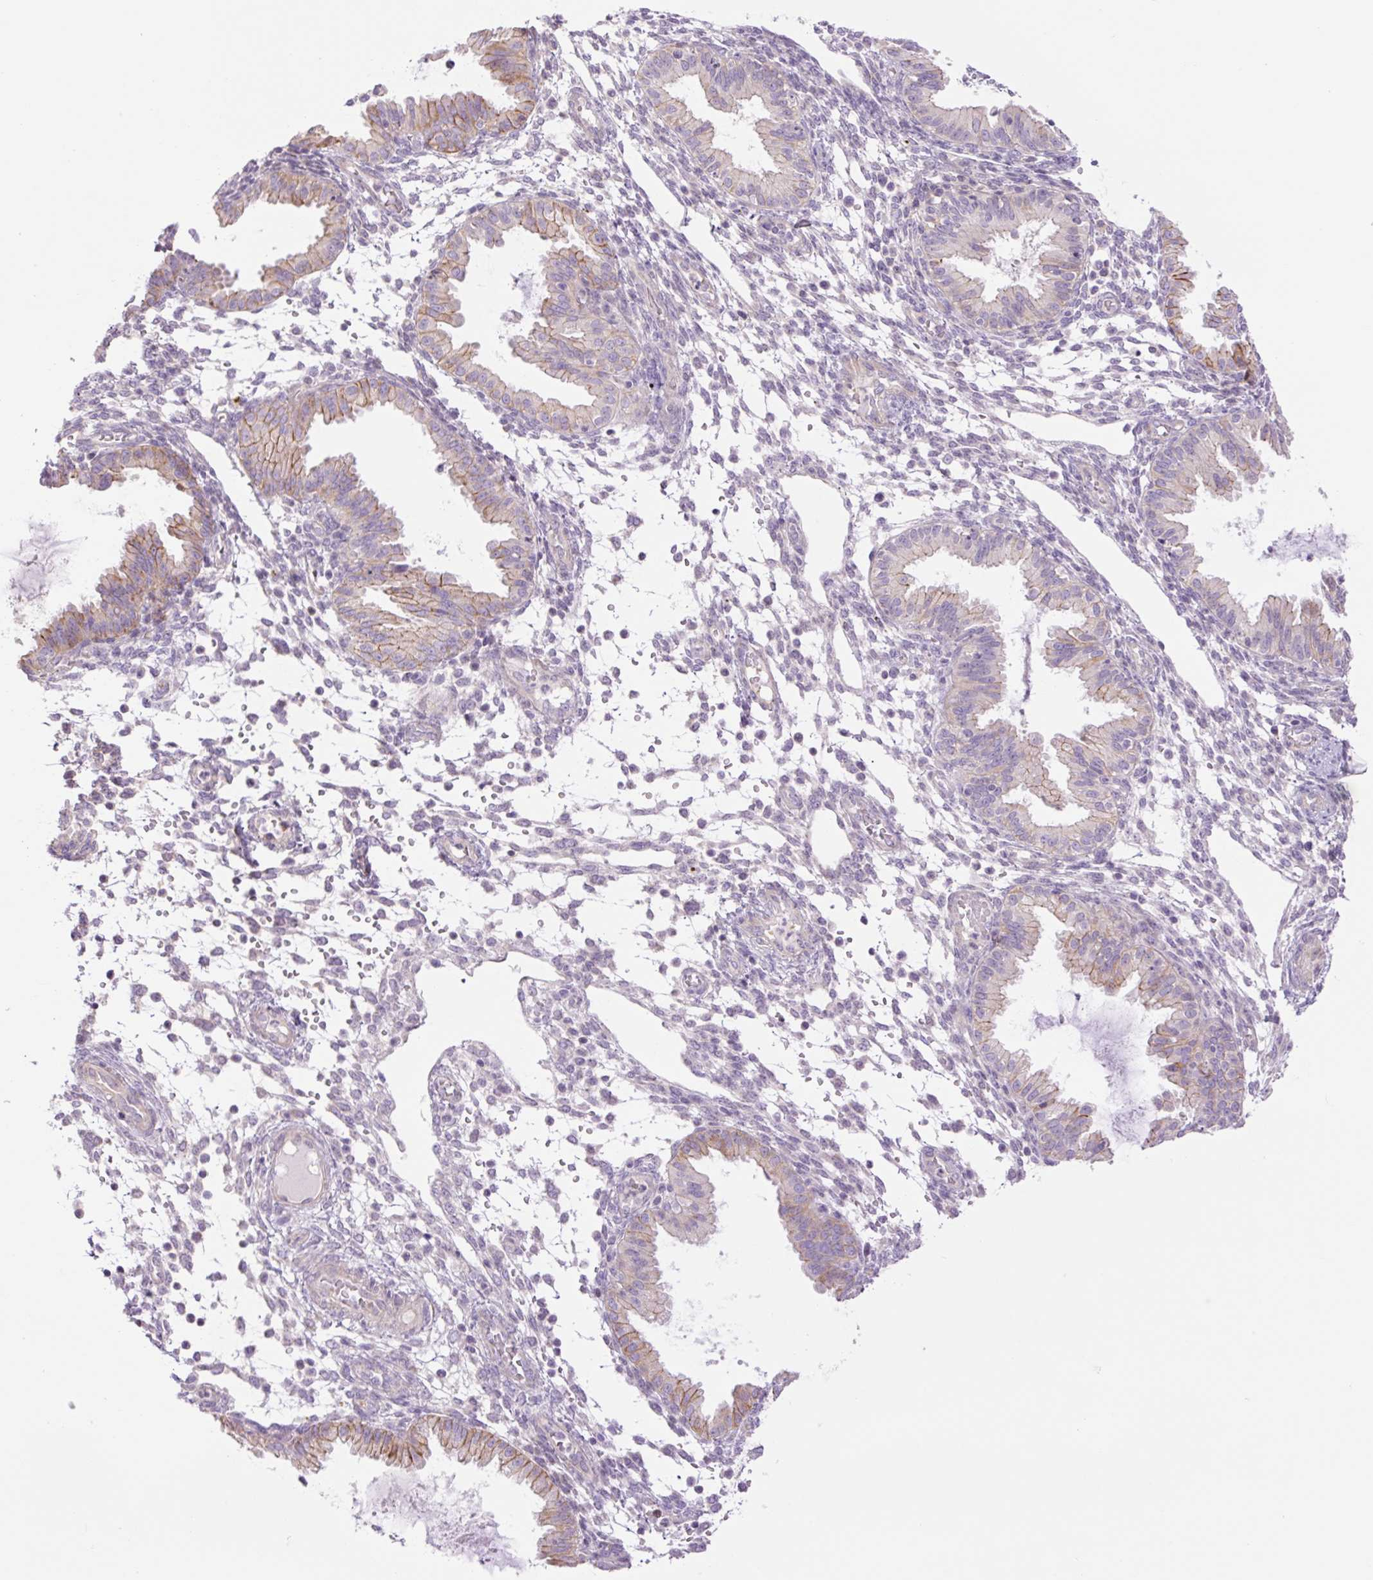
{"staining": {"intensity": "negative", "quantity": "none", "location": "none"}, "tissue": "endometrium", "cell_type": "Cells in endometrial stroma", "image_type": "normal", "snomed": [{"axis": "morphology", "description": "Normal tissue, NOS"}, {"axis": "topography", "description": "Endometrium"}], "caption": "Immunohistochemical staining of benign endometrium demonstrates no significant staining in cells in endometrial stroma. (DAB (3,3'-diaminobenzidine) immunohistochemistry (IHC) visualized using brightfield microscopy, high magnification).", "gene": "GRID2", "patient": {"sex": "female", "age": 33}}